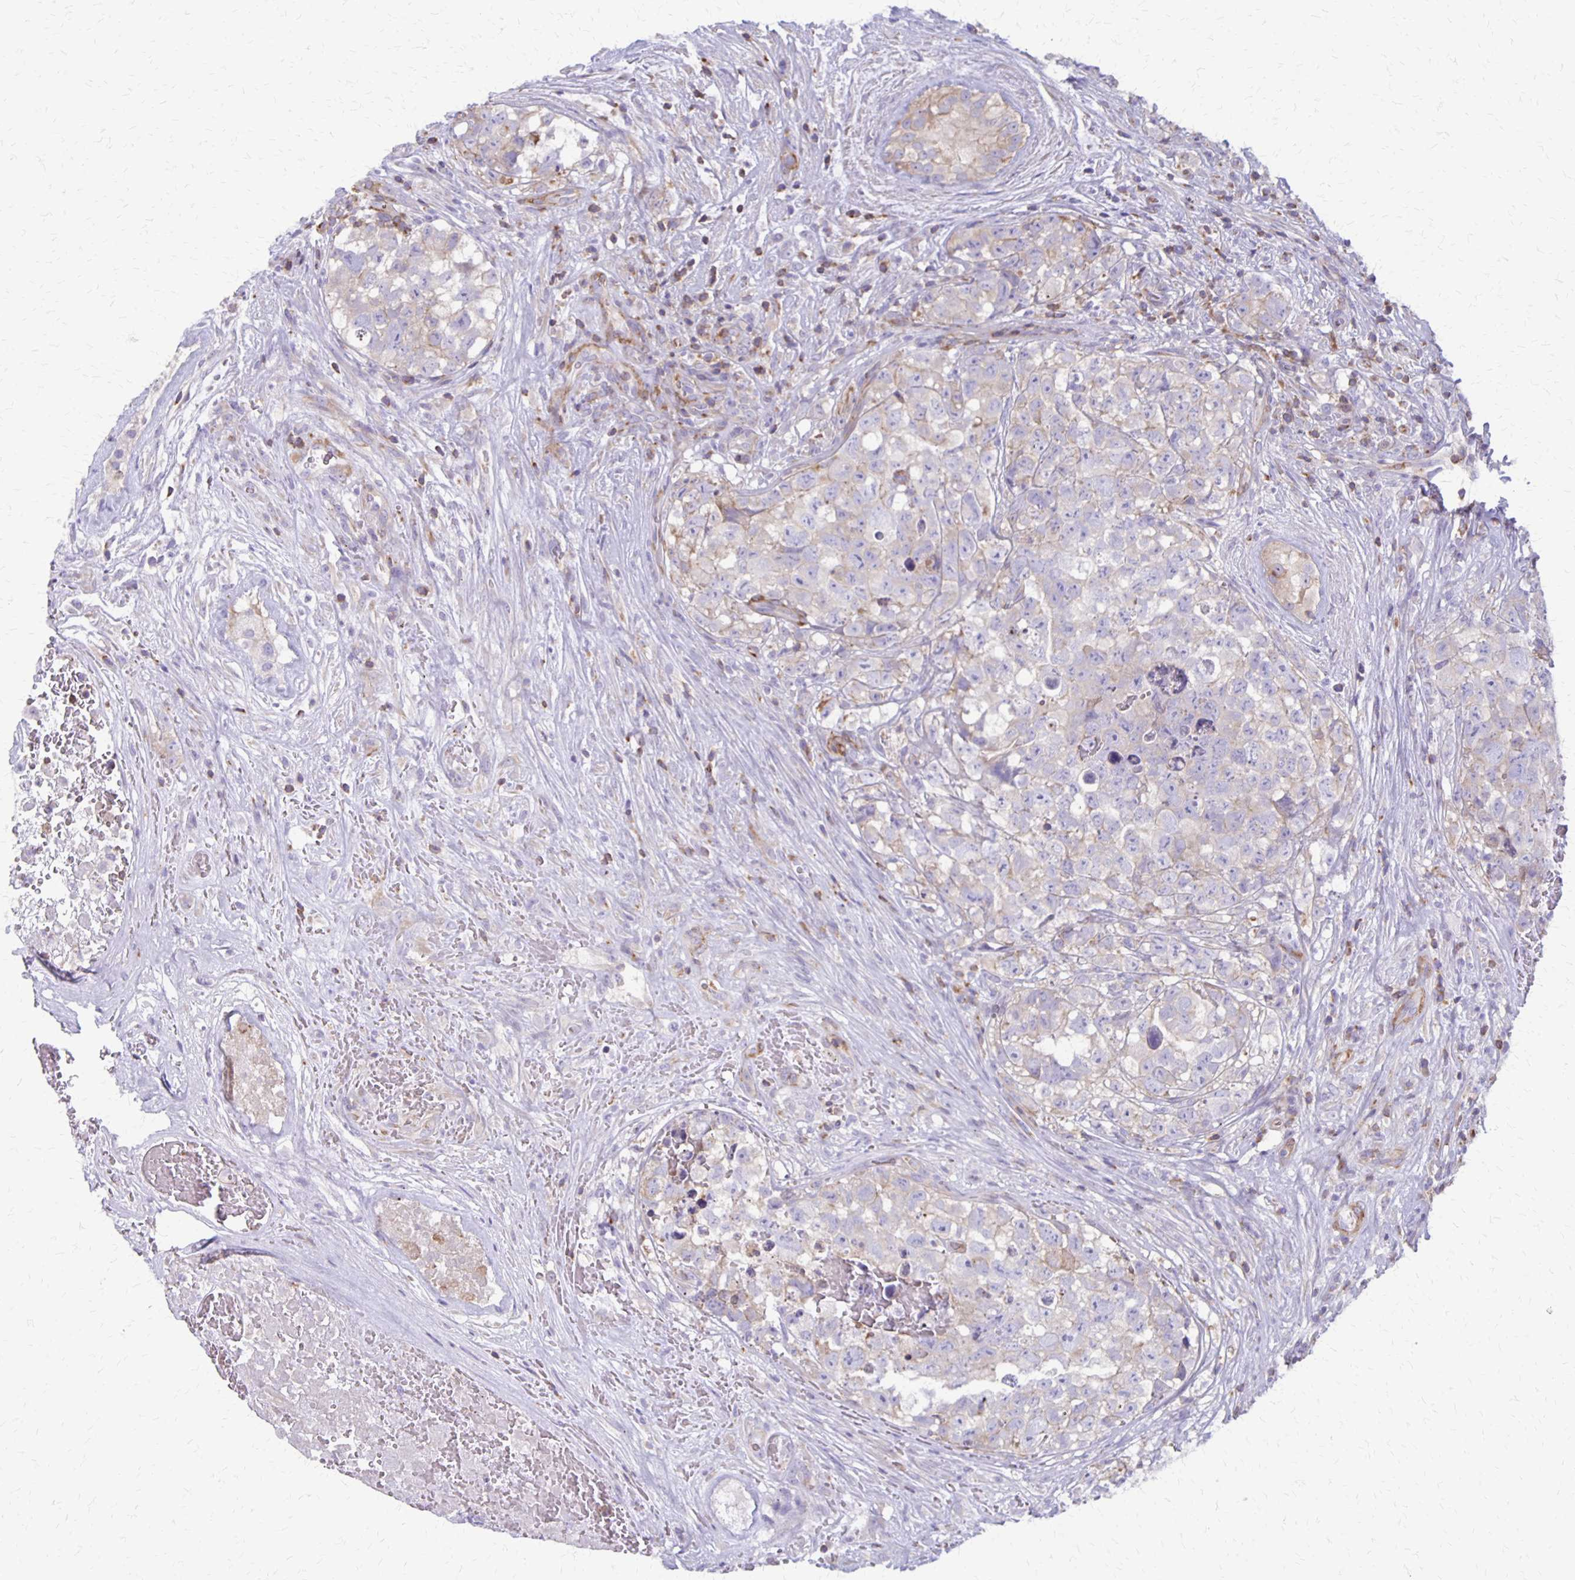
{"staining": {"intensity": "negative", "quantity": "none", "location": "none"}, "tissue": "testis cancer", "cell_type": "Tumor cells", "image_type": "cancer", "snomed": [{"axis": "morphology", "description": "Carcinoma, Embryonal, NOS"}, {"axis": "topography", "description": "Testis"}], "caption": "Testis embryonal carcinoma stained for a protein using immunohistochemistry (IHC) reveals no expression tumor cells.", "gene": "SEPTIN5", "patient": {"sex": "male", "age": 18}}